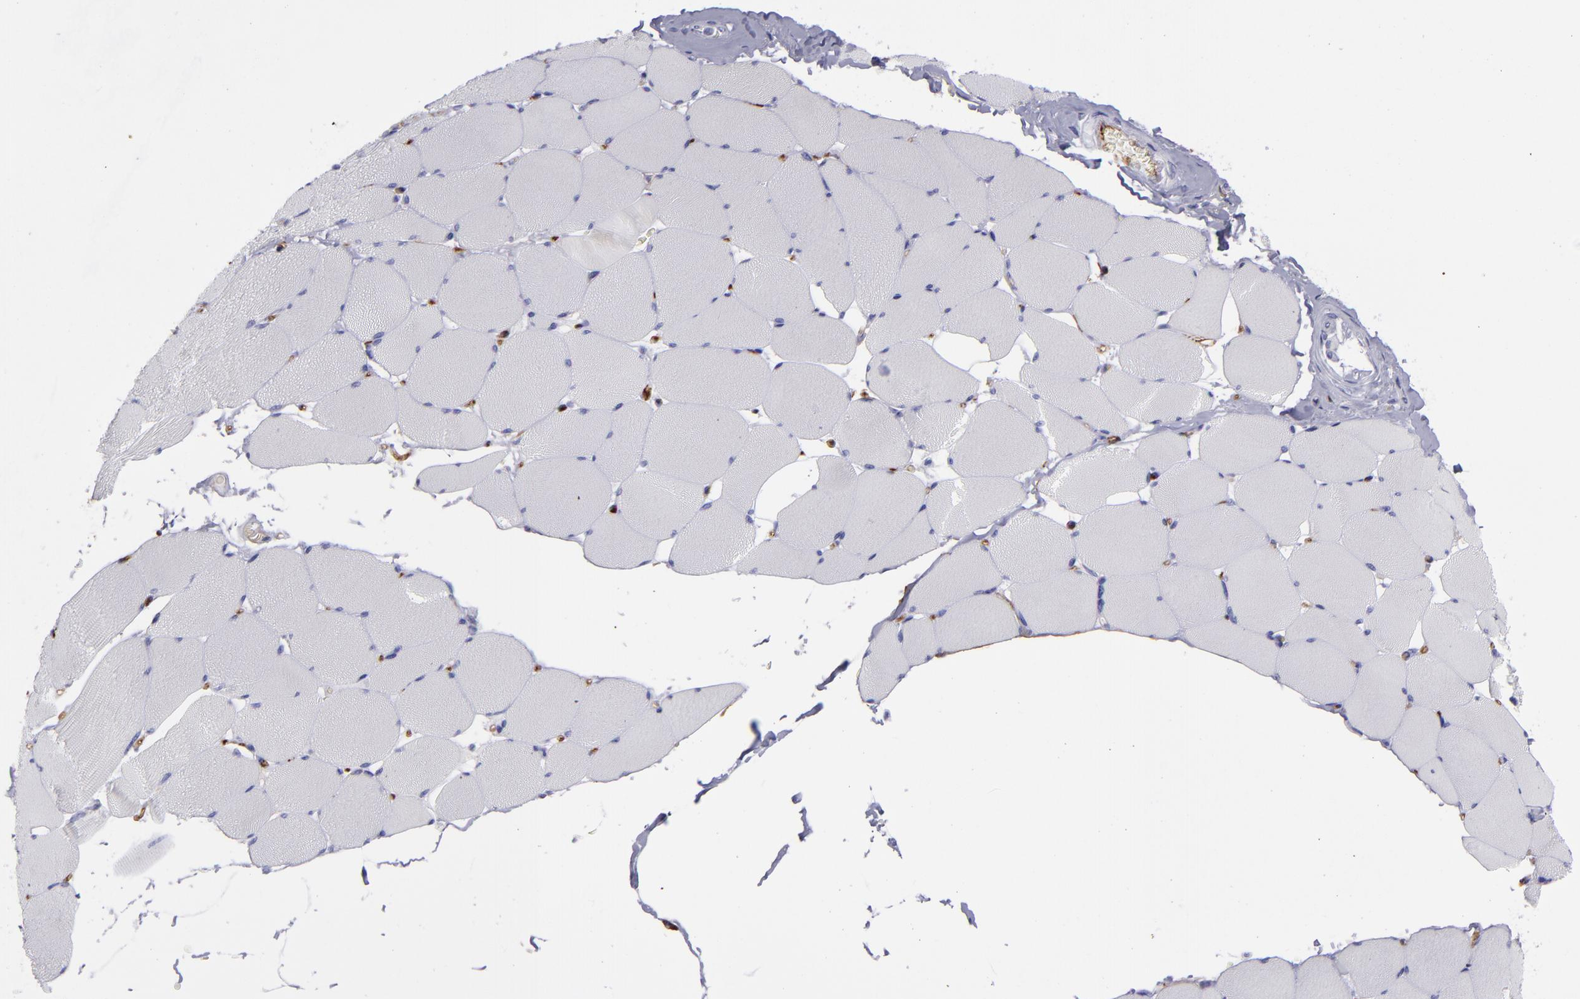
{"staining": {"intensity": "negative", "quantity": "none", "location": "none"}, "tissue": "skeletal muscle", "cell_type": "Myocytes", "image_type": "normal", "snomed": [{"axis": "morphology", "description": "Normal tissue, NOS"}, {"axis": "topography", "description": "Skeletal muscle"}], "caption": "DAB immunohistochemical staining of benign skeletal muscle reveals no significant expression in myocytes. Nuclei are stained in blue.", "gene": "ACE", "patient": {"sex": "male", "age": 62}}